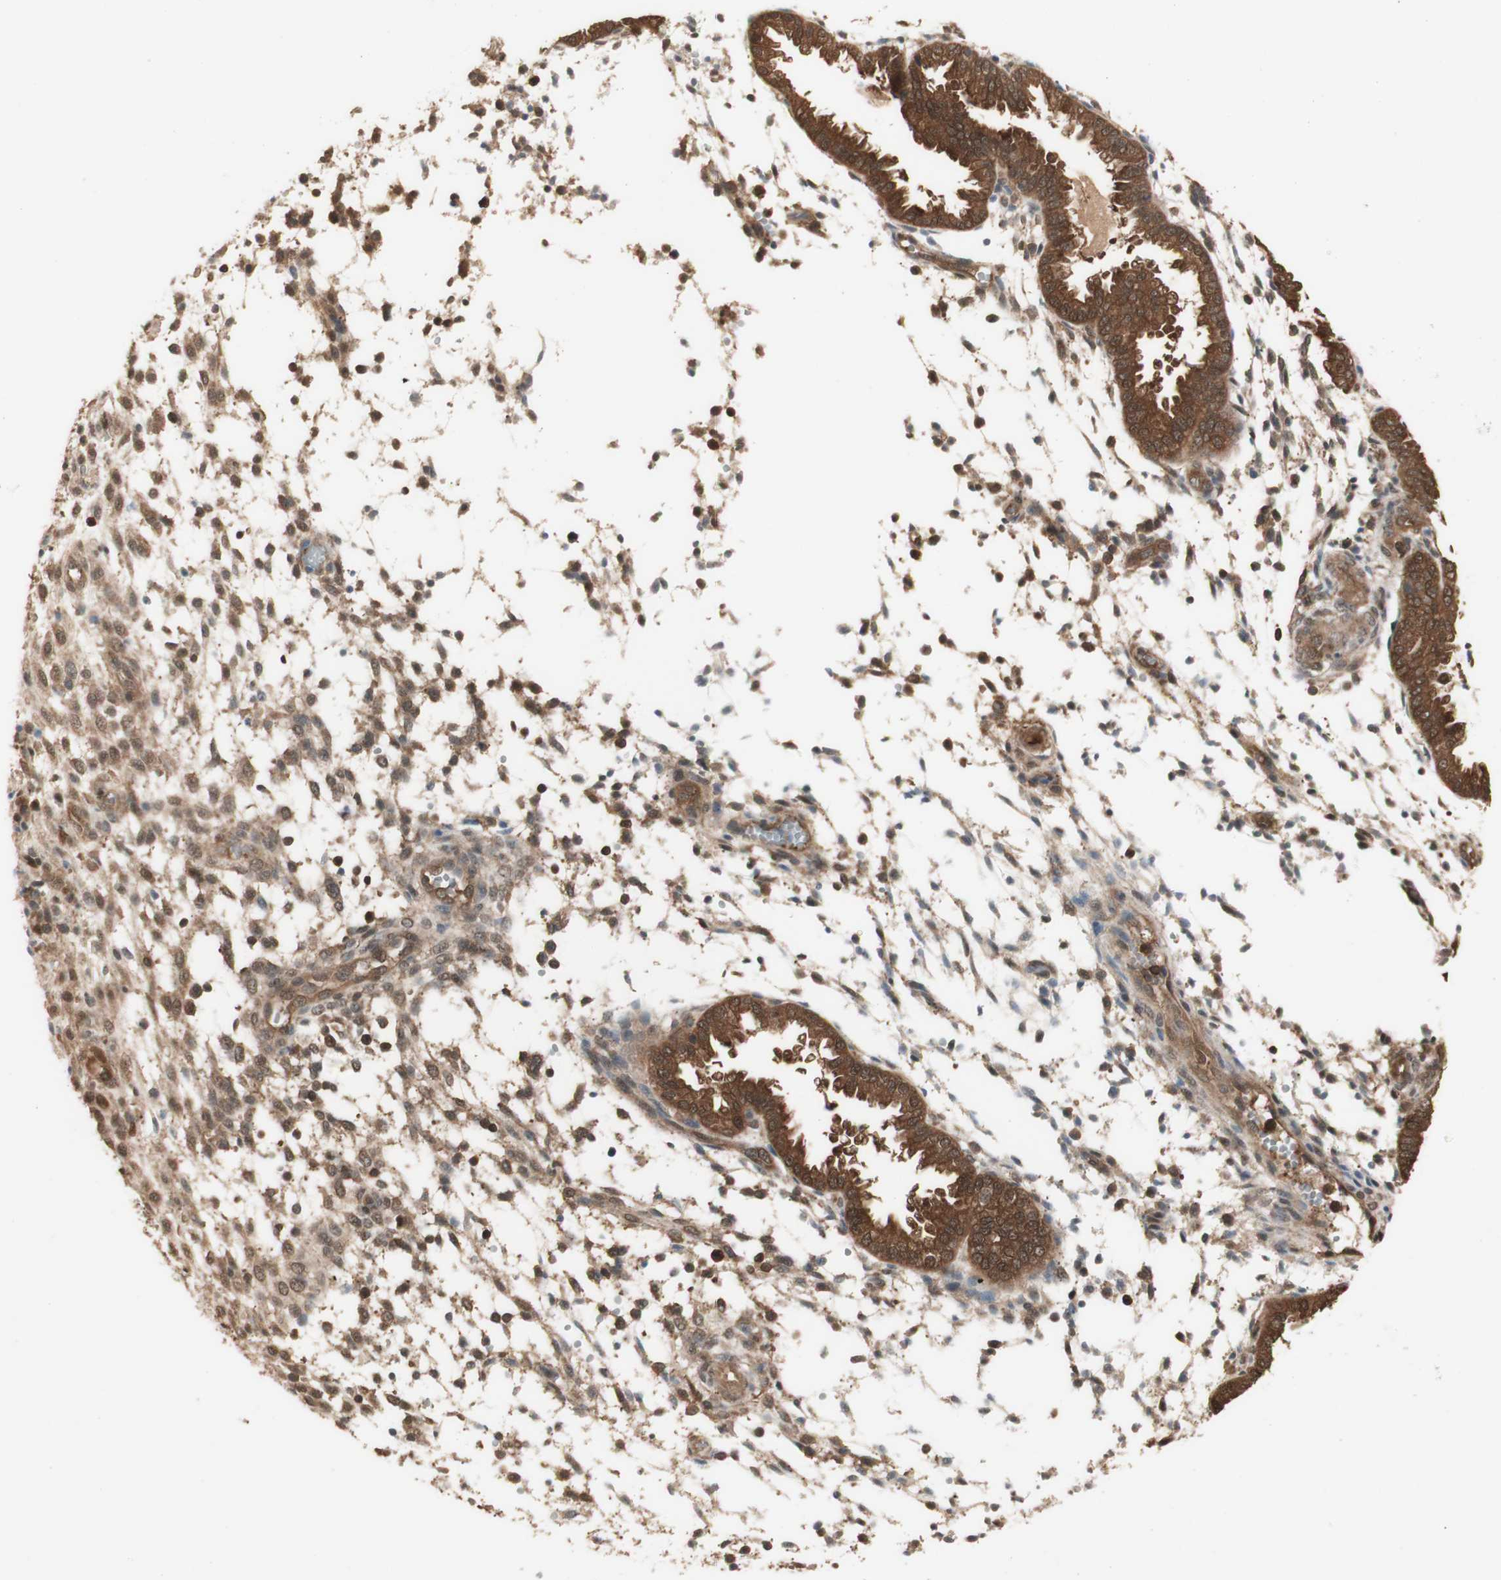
{"staining": {"intensity": "moderate", "quantity": ">75%", "location": "cytoplasmic/membranous,nuclear"}, "tissue": "endometrium", "cell_type": "Cells in endometrial stroma", "image_type": "normal", "snomed": [{"axis": "morphology", "description": "Normal tissue, NOS"}, {"axis": "topography", "description": "Endometrium"}], "caption": "A medium amount of moderate cytoplasmic/membranous,nuclear staining is identified in about >75% of cells in endometrial stroma in unremarkable endometrium.", "gene": "YWHAB", "patient": {"sex": "female", "age": 33}}